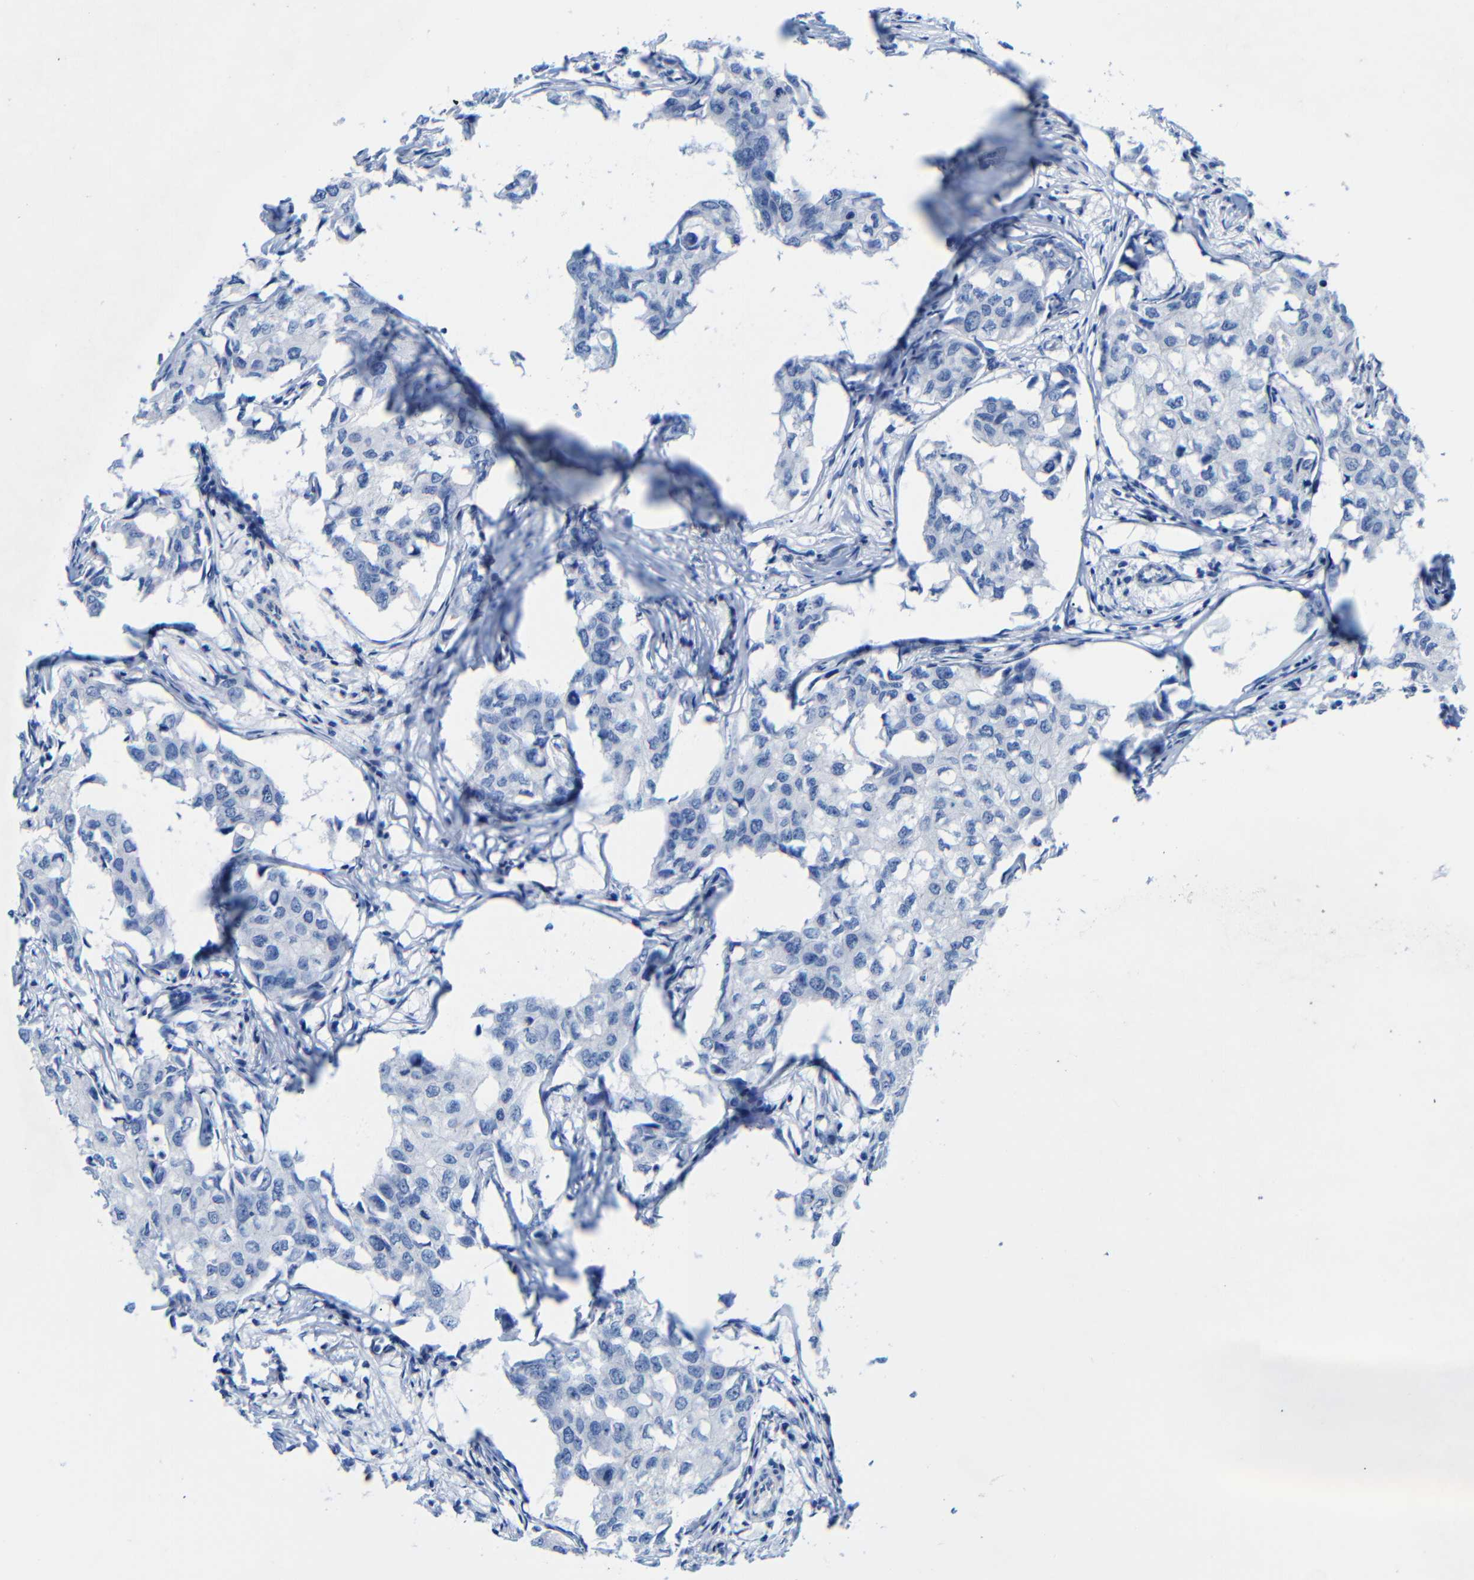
{"staining": {"intensity": "negative", "quantity": "none", "location": "none"}, "tissue": "breast cancer", "cell_type": "Tumor cells", "image_type": "cancer", "snomed": [{"axis": "morphology", "description": "Duct carcinoma"}, {"axis": "topography", "description": "Breast"}], "caption": "Human invasive ductal carcinoma (breast) stained for a protein using immunohistochemistry reveals no expression in tumor cells.", "gene": "CGNL1", "patient": {"sex": "female", "age": 27}}